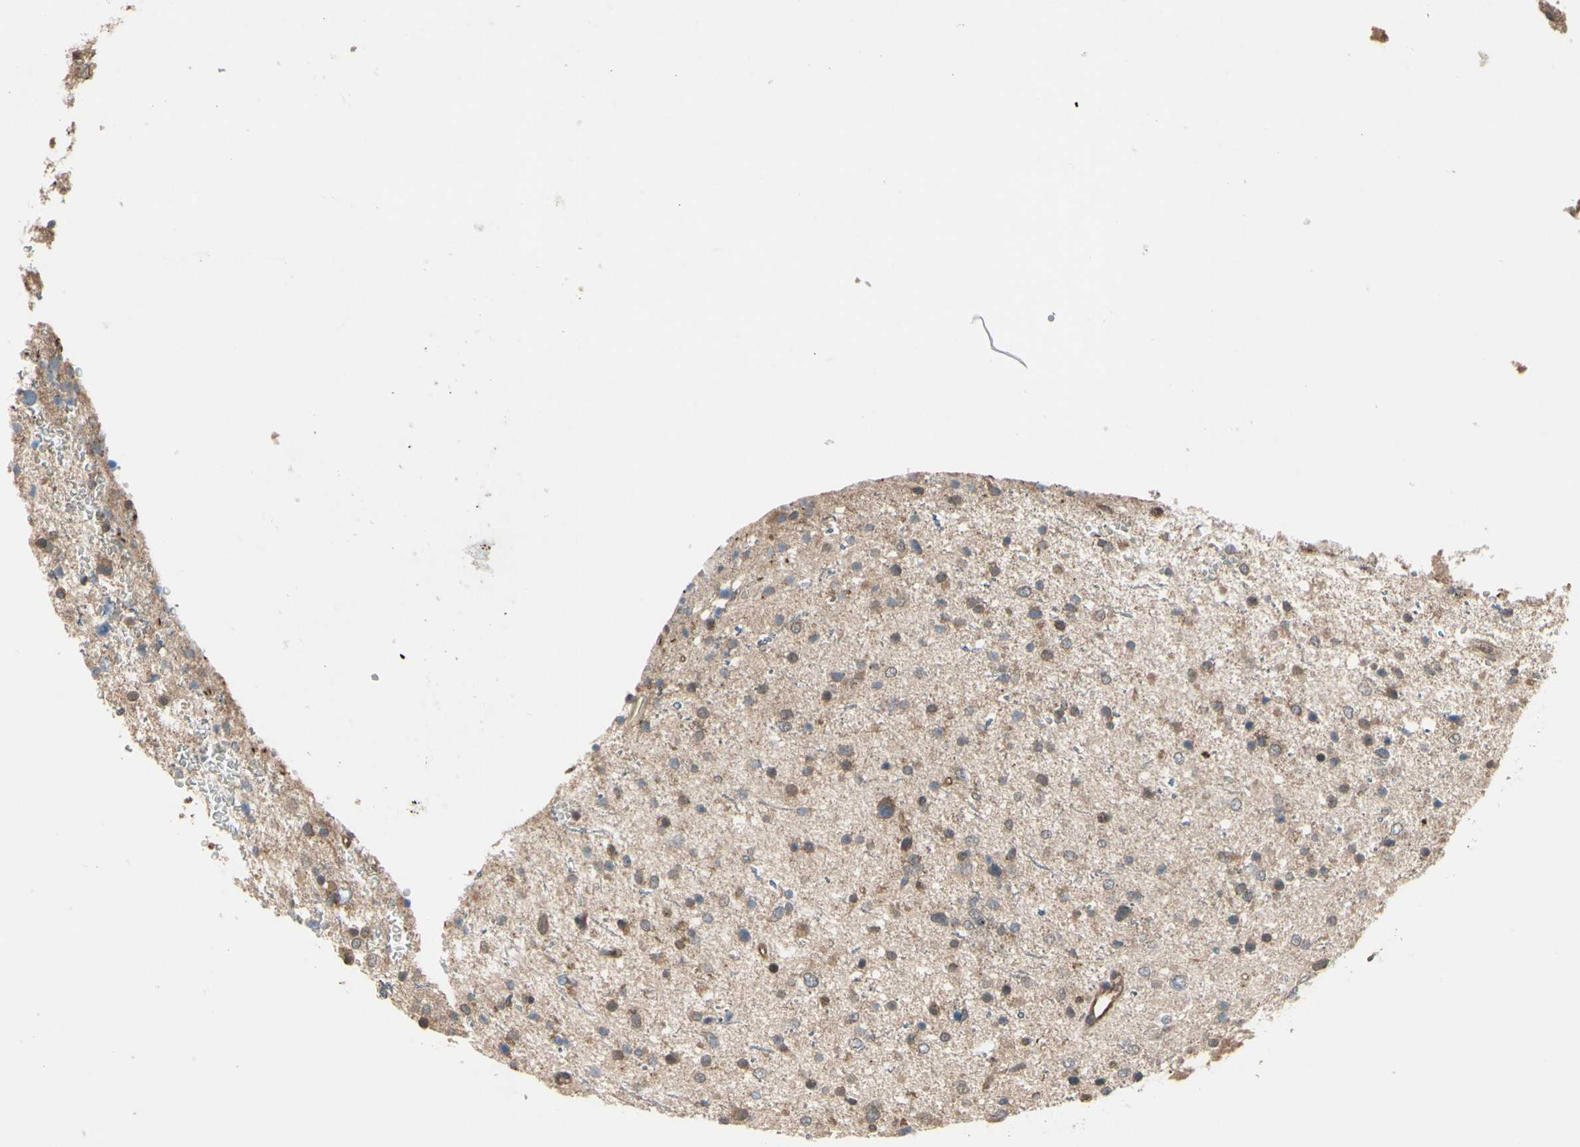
{"staining": {"intensity": "weak", "quantity": ">75%", "location": "cytoplasmic/membranous"}, "tissue": "glioma", "cell_type": "Tumor cells", "image_type": "cancer", "snomed": [{"axis": "morphology", "description": "Glioma, malignant, Low grade"}, {"axis": "topography", "description": "Brain"}], "caption": "Immunohistochemistry of human malignant glioma (low-grade) shows low levels of weak cytoplasmic/membranous staining in approximately >75% of tumor cells. (brown staining indicates protein expression, while blue staining denotes nuclei).", "gene": "PNPLA7", "patient": {"sex": "female", "age": 37}}